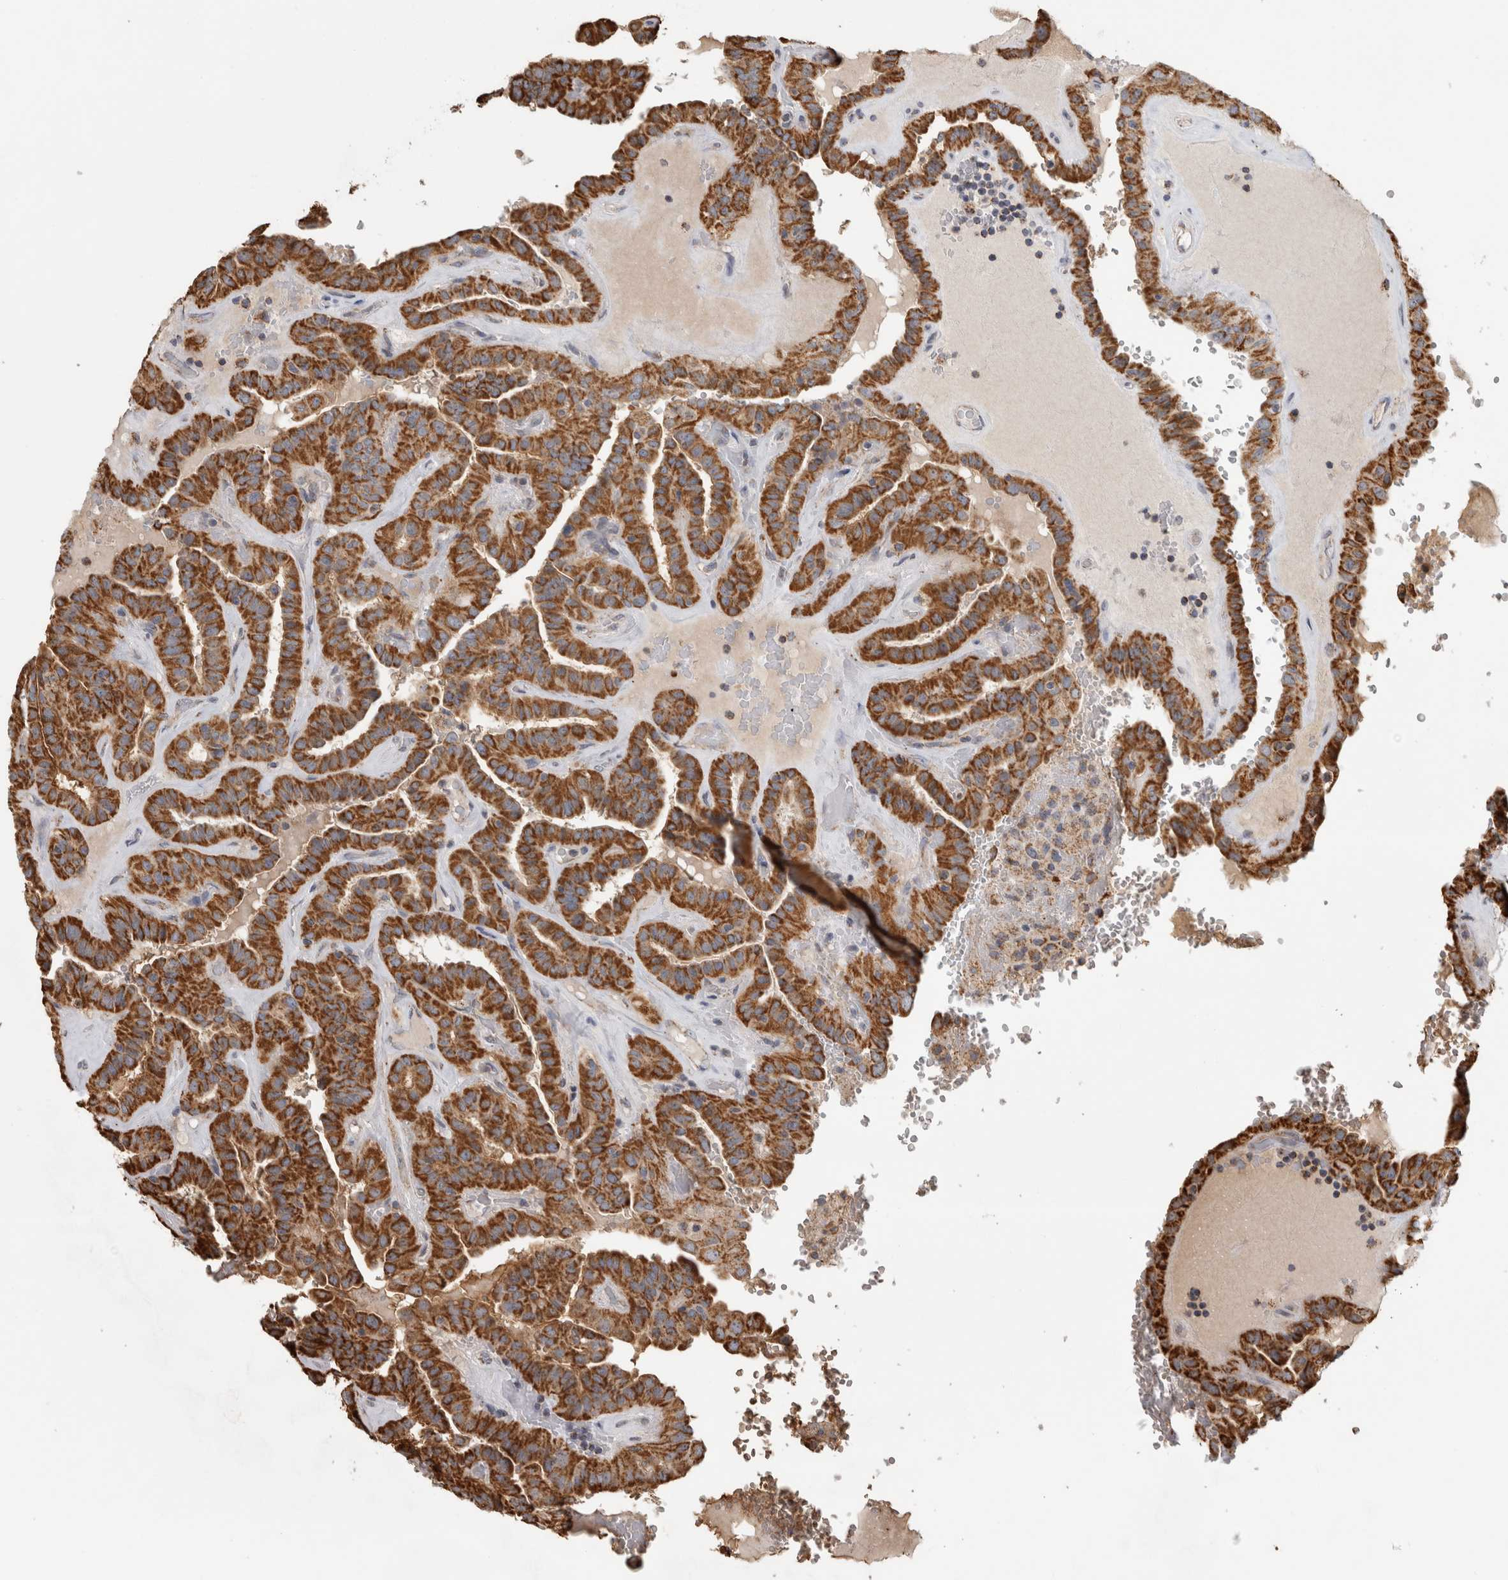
{"staining": {"intensity": "strong", "quantity": ">75%", "location": "cytoplasmic/membranous"}, "tissue": "thyroid cancer", "cell_type": "Tumor cells", "image_type": "cancer", "snomed": [{"axis": "morphology", "description": "Papillary adenocarcinoma, NOS"}, {"axis": "topography", "description": "Thyroid gland"}], "caption": "Immunohistochemistry (IHC) histopathology image of thyroid cancer (papillary adenocarcinoma) stained for a protein (brown), which exhibits high levels of strong cytoplasmic/membranous positivity in approximately >75% of tumor cells.", "gene": "ST8SIA1", "patient": {"sex": "male", "age": 77}}